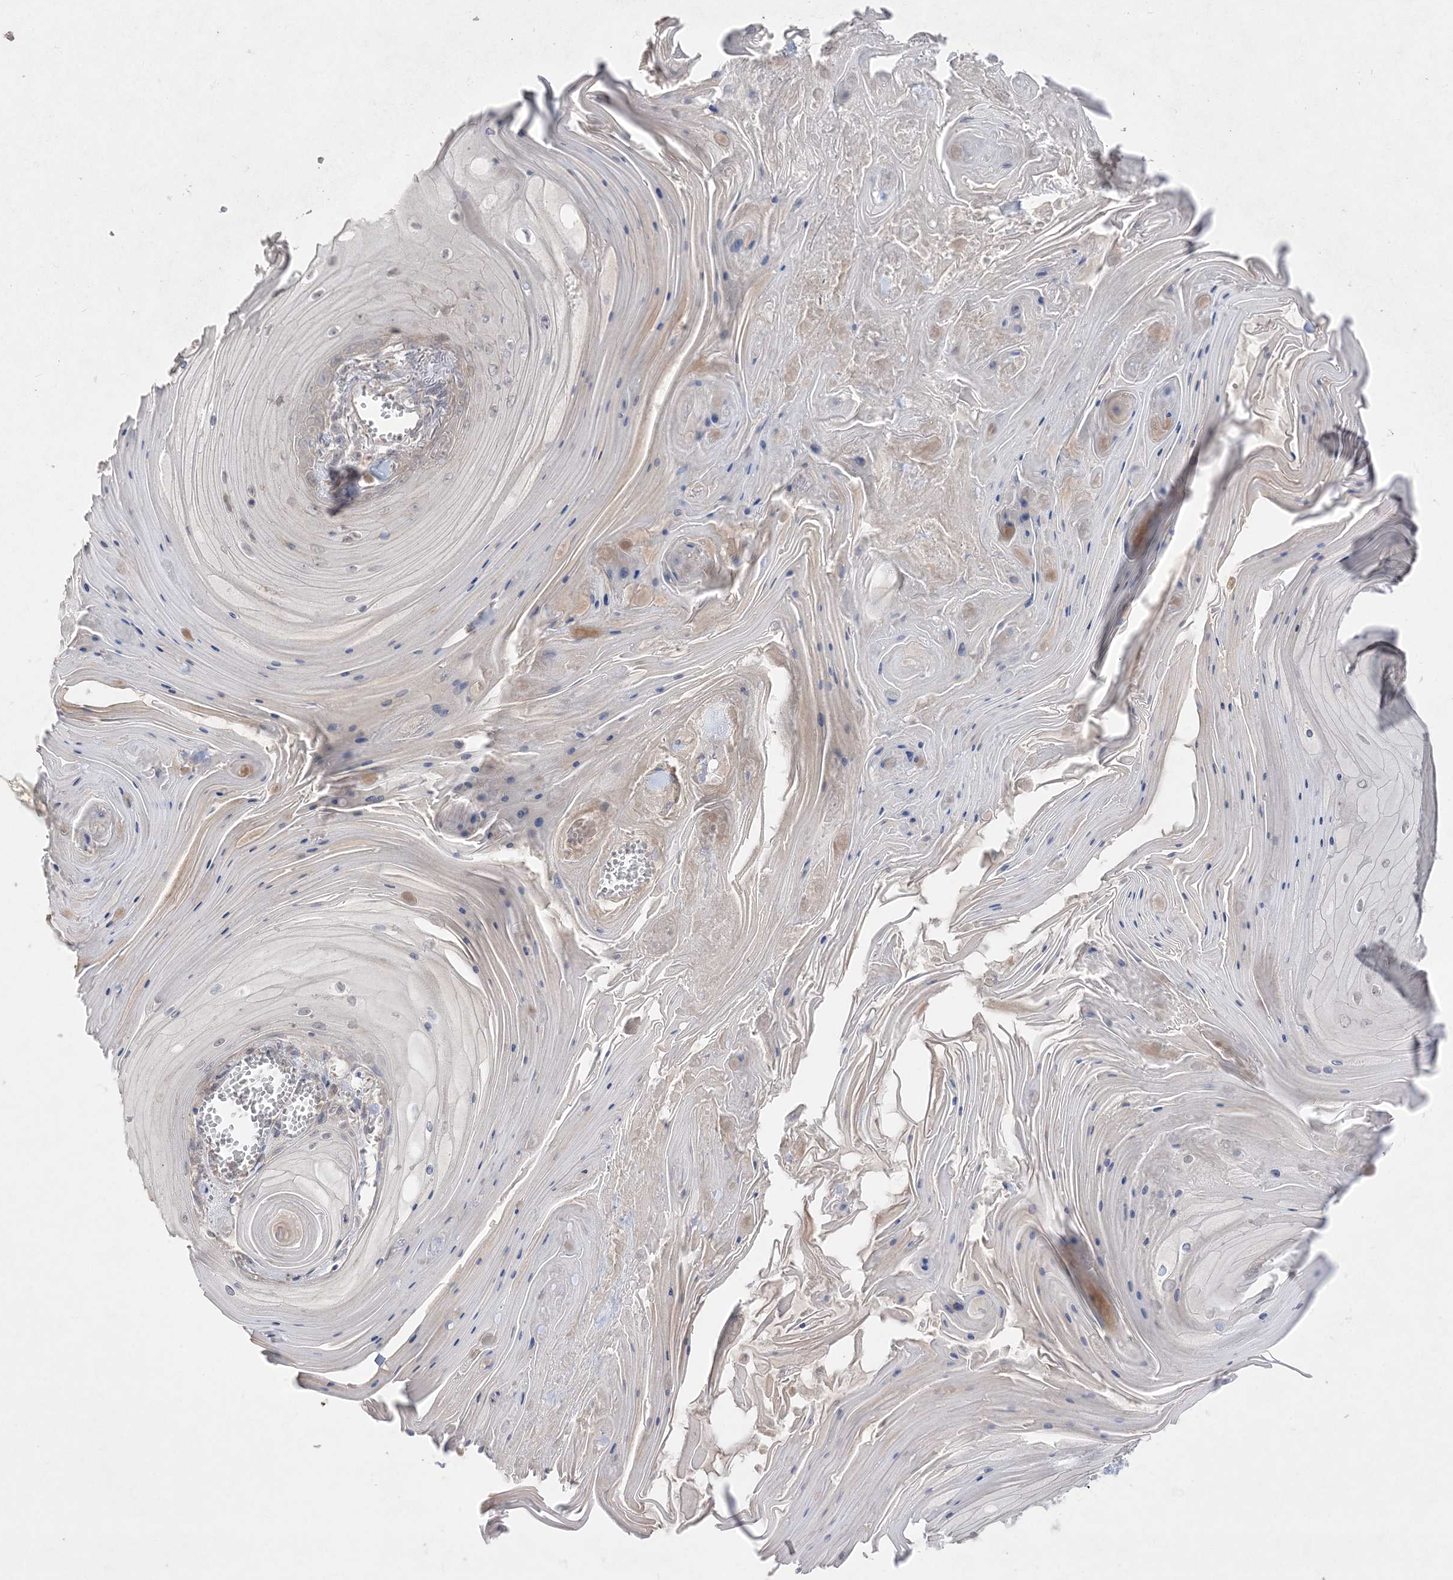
{"staining": {"intensity": "negative", "quantity": "none", "location": "none"}, "tissue": "skin cancer", "cell_type": "Tumor cells", "image_type": "cancer", "snomed": [{"axis": "morphology", "description": "Squamous cell carcinoma, NOS"}, {"axis": "topography", "description": "Skin"}], "caption": "High magnification brightfield microscopy of squamous cell carcinoma (skin) stained with DAB (3,3'-diaminobenzidine) (brown) and counterstained with hematoxylin (blue): tumor cells show no significant expression.", "gene": "SH3BP4", "patient": {"sex": "male", "age": 74}}